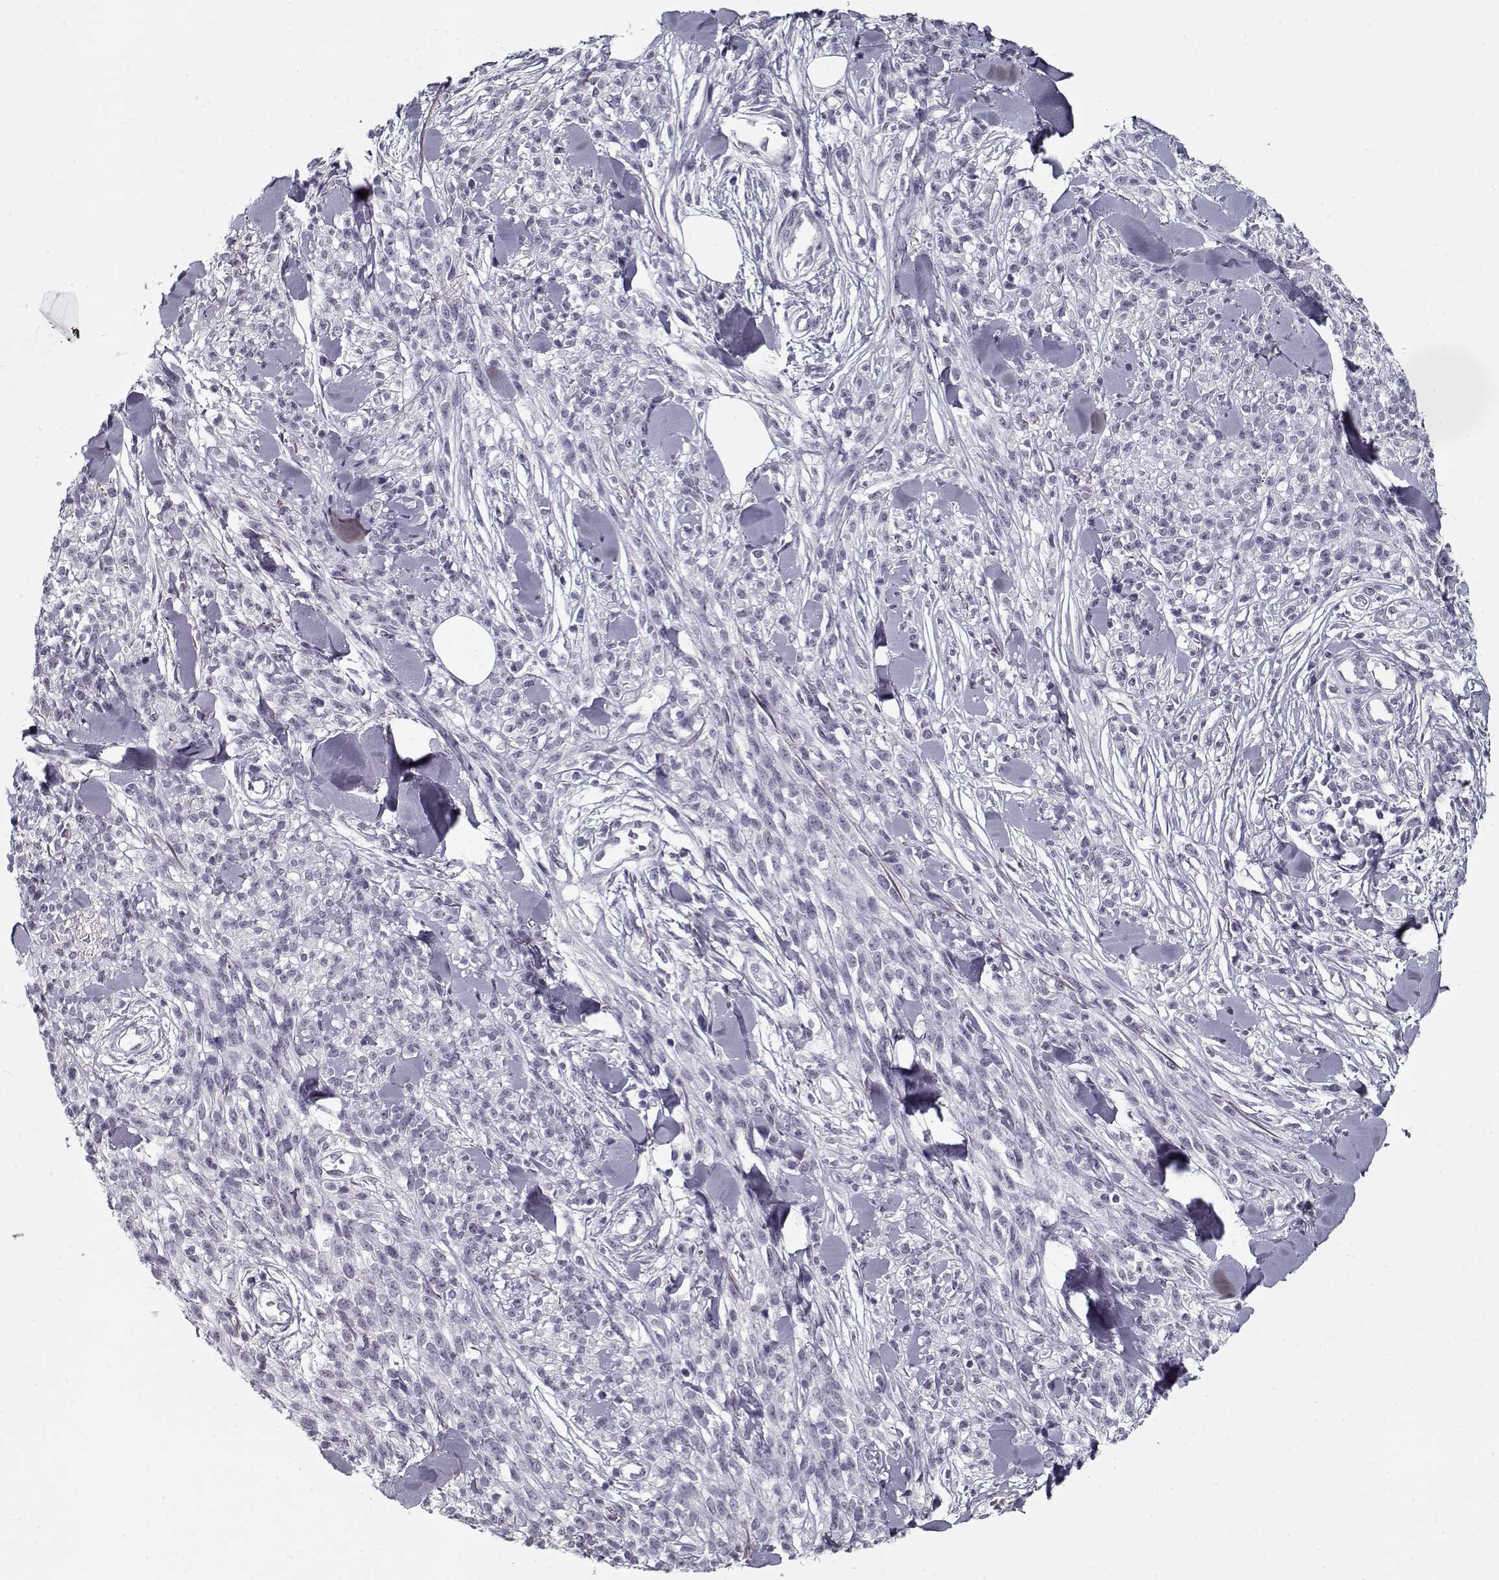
{"staining": {"intensity": "negative", "quantity": "none", "location": "none"}, "tissue": "melanoma", "cell_type": "Tumor cells", "image_type": "cancer", "snomed": [{"axis": "morphology", "description": "Malignant melanoma, NOS"}, {"axis": "topography", "description": "Skin"}, {"axis": "topography", "description": "Skin of trunk"}], "caption": "Melanoma was stained to show a protein in brown. There is no significant expression in tumor cells.", "gene": "RNF32", "patient": {"sex": "male", "age": 74}}